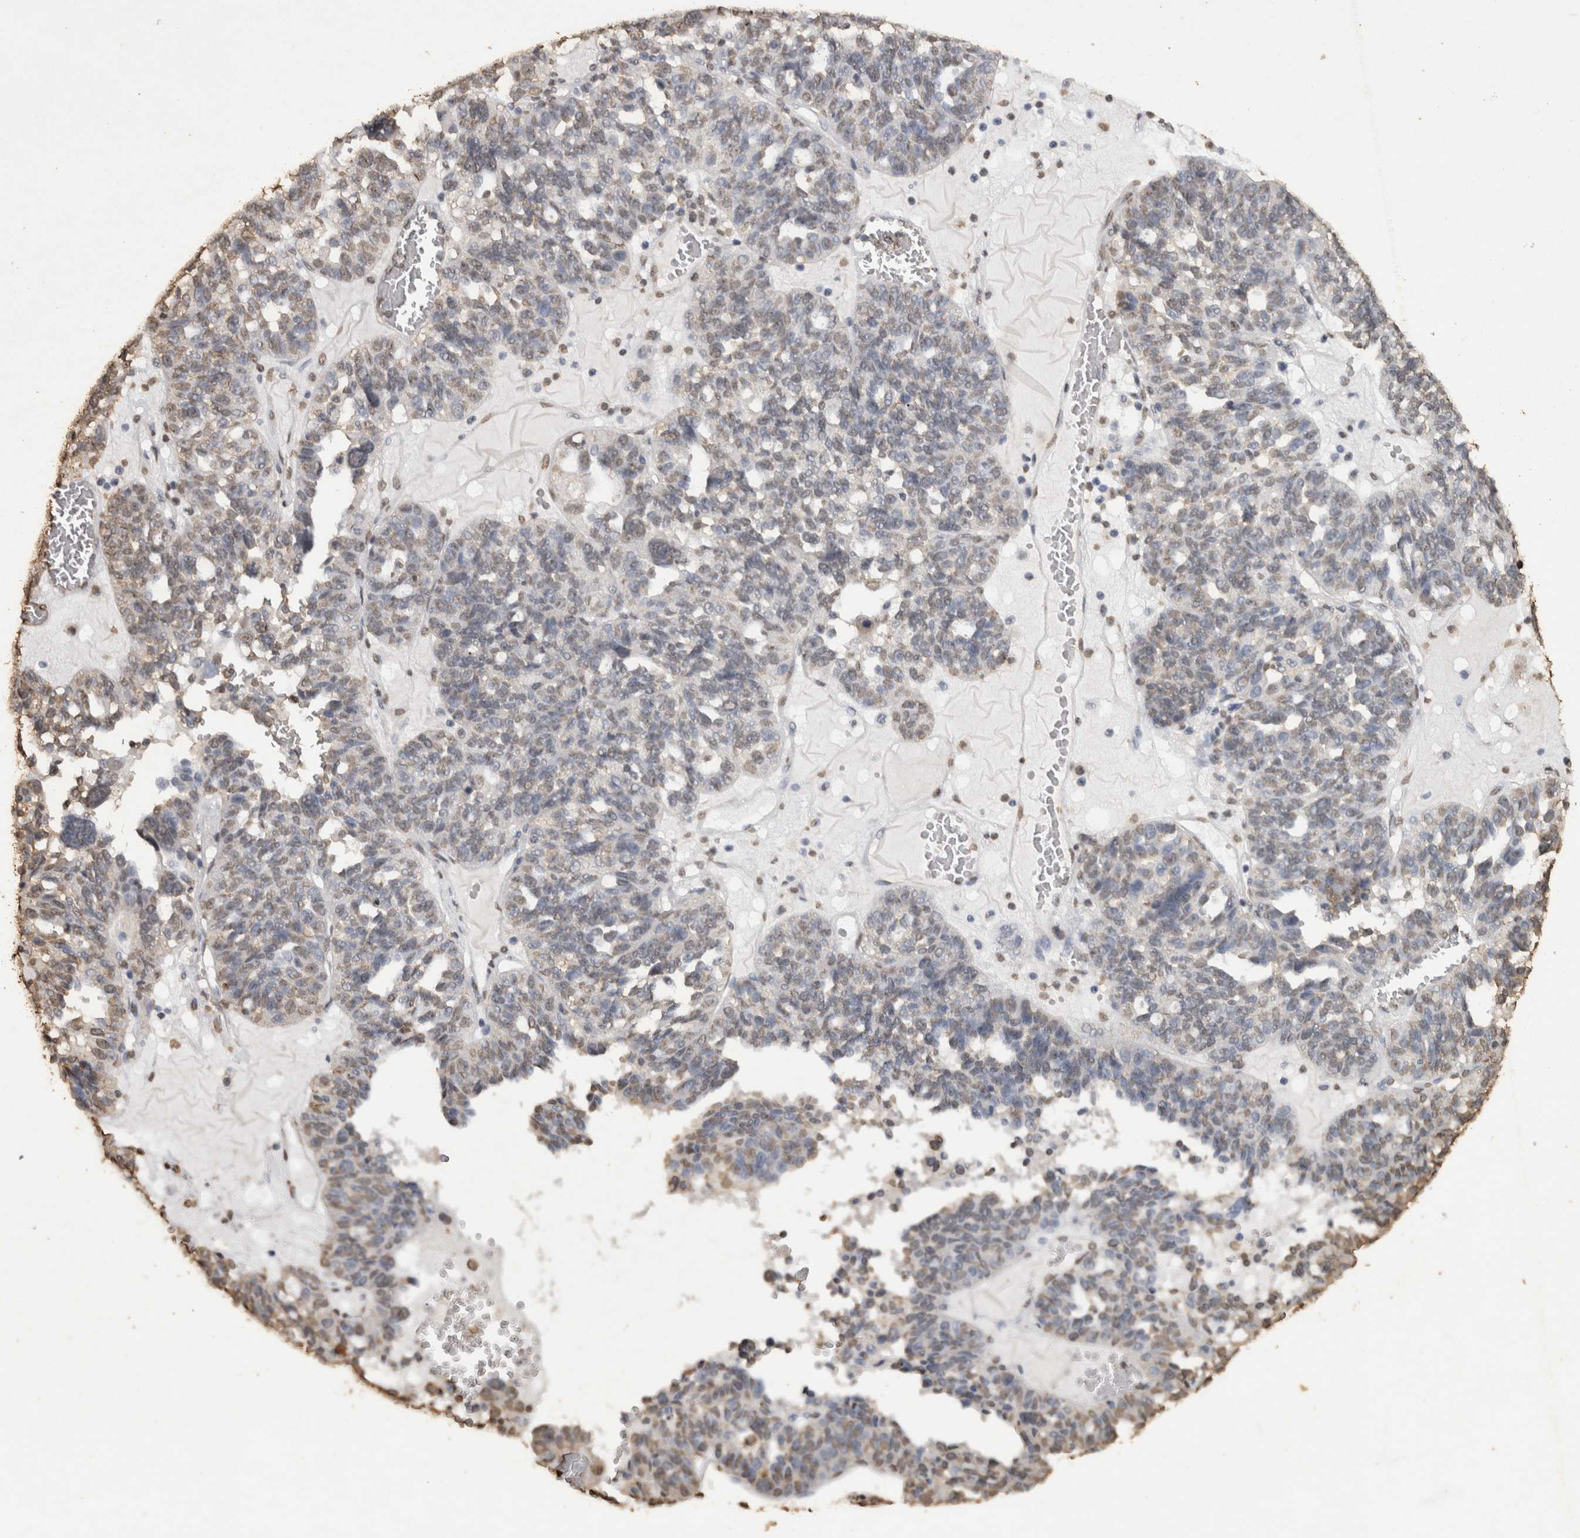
{"staining": {"intensity": "weak", "quantity": "25%-75%", "location": "nuclear"}, "tissue": "ovarian cancer", "cell_type": "Tumor cells", "image_type": "cancer", "snomed": [{"axis": "morphology", "description": "Cystadenocarcinoma, serous, NOS"}, {"axis": "topography", "description": "Ovary"}], "caption": "Tumor cells display low levels of weak nuclear staining in about 25%-75% of cells in ovarian cancer (serous cystadenocarcinoma).", "gene": "FSTL3", "patient": {"sex": "female", "age": 59}}